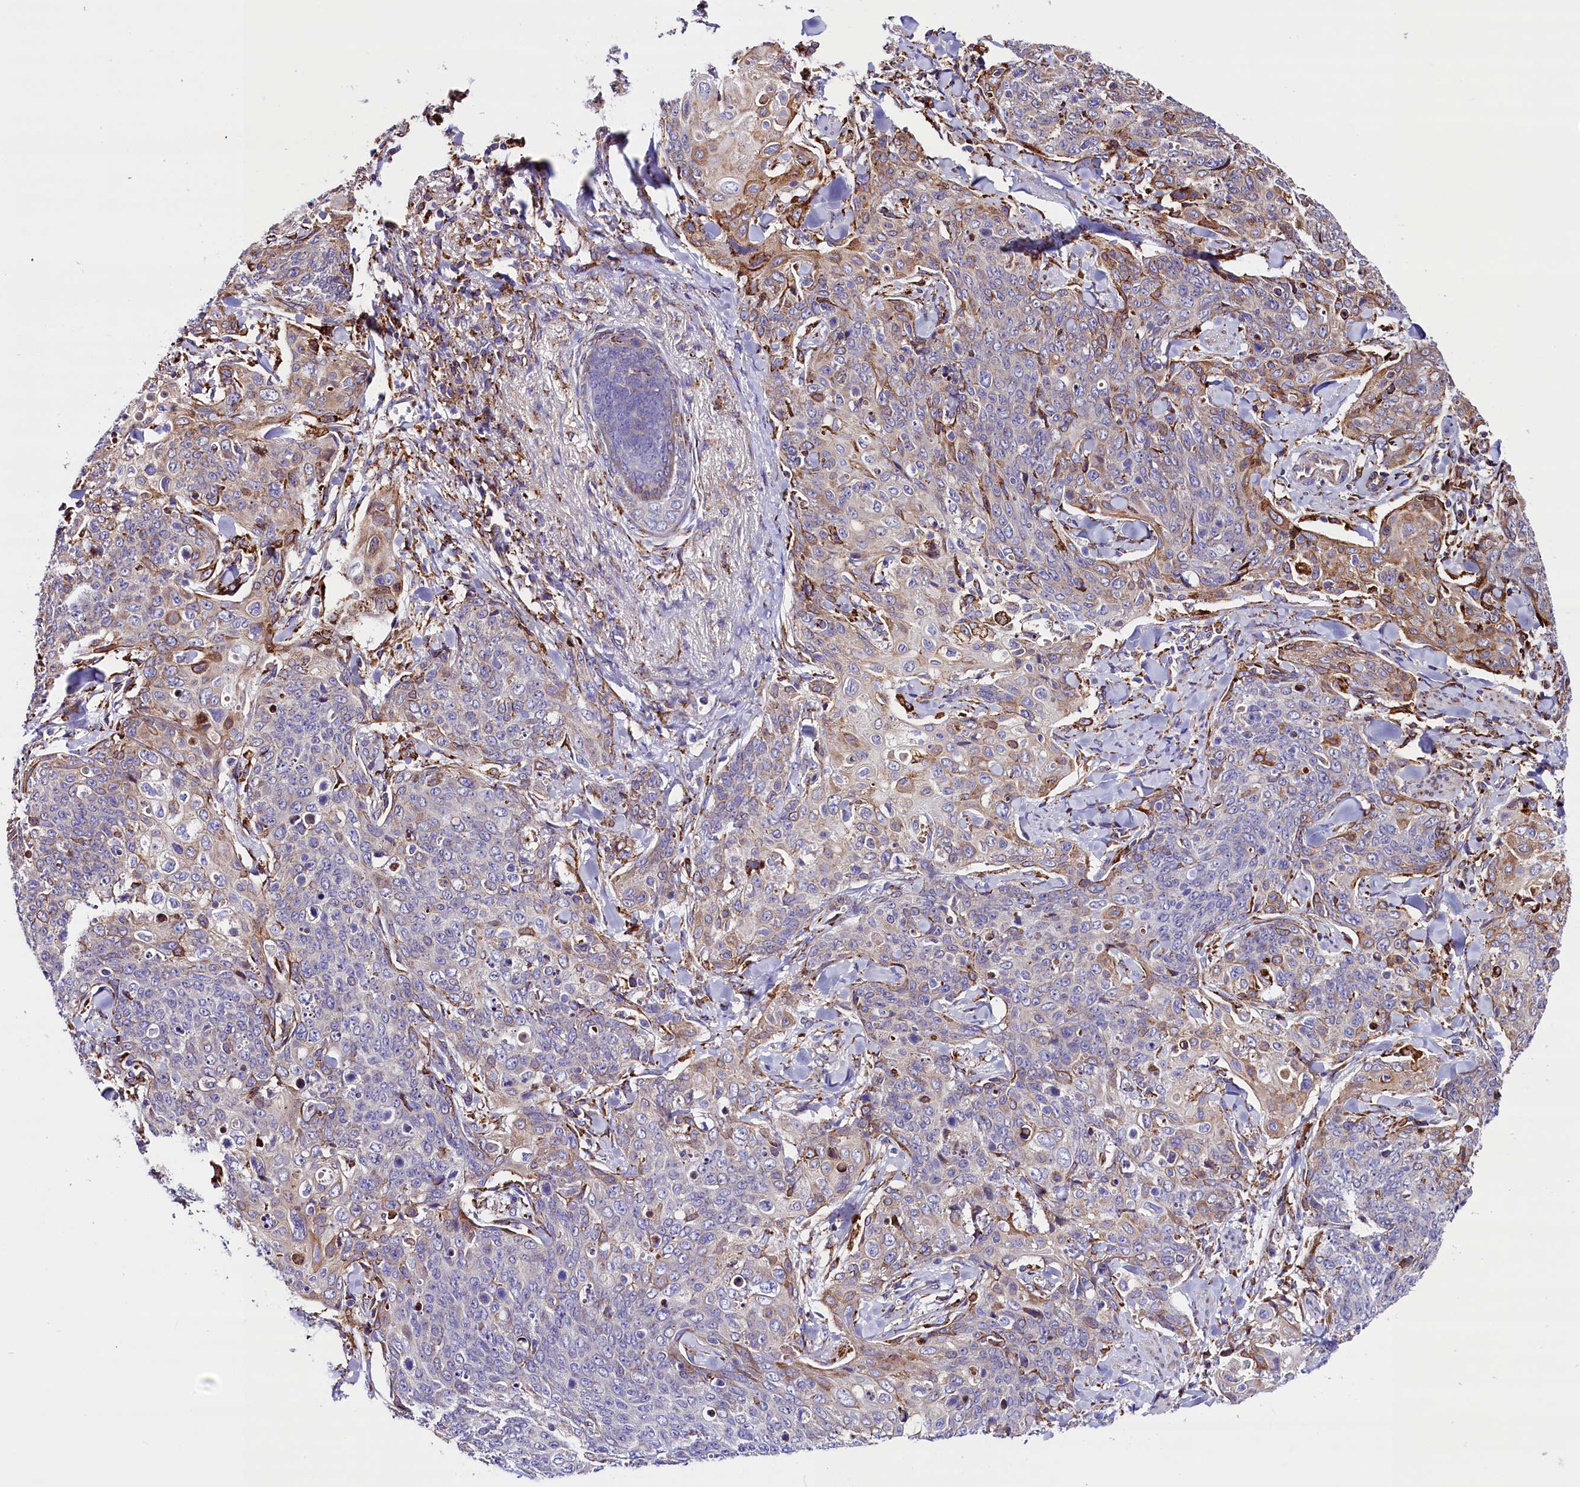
{"staining": {"intensity": "moderate", "quantity": "<25%", "location": "cytoplasmic/membranous"}, "tissue": "skin cancer", "cell_type": "Tumor cells", "image_type": "cancer", "snomed": [{"axis": "morphology", "description": "Squamous cell carcinoma, NOS"}, {"axis": "topography", "description": "Skin"}, {"axis": "topography", "description": "Vulva"}], "caption": "IHC image of squamous cell carcinoma (skin) stained for a protein (brown), which displays low levels of moderate cytoplasmic/membranous positivity in about <25% of tumor cells.", "gene": "CMTR2", "patient": {"sex": "female", "age": 85}}